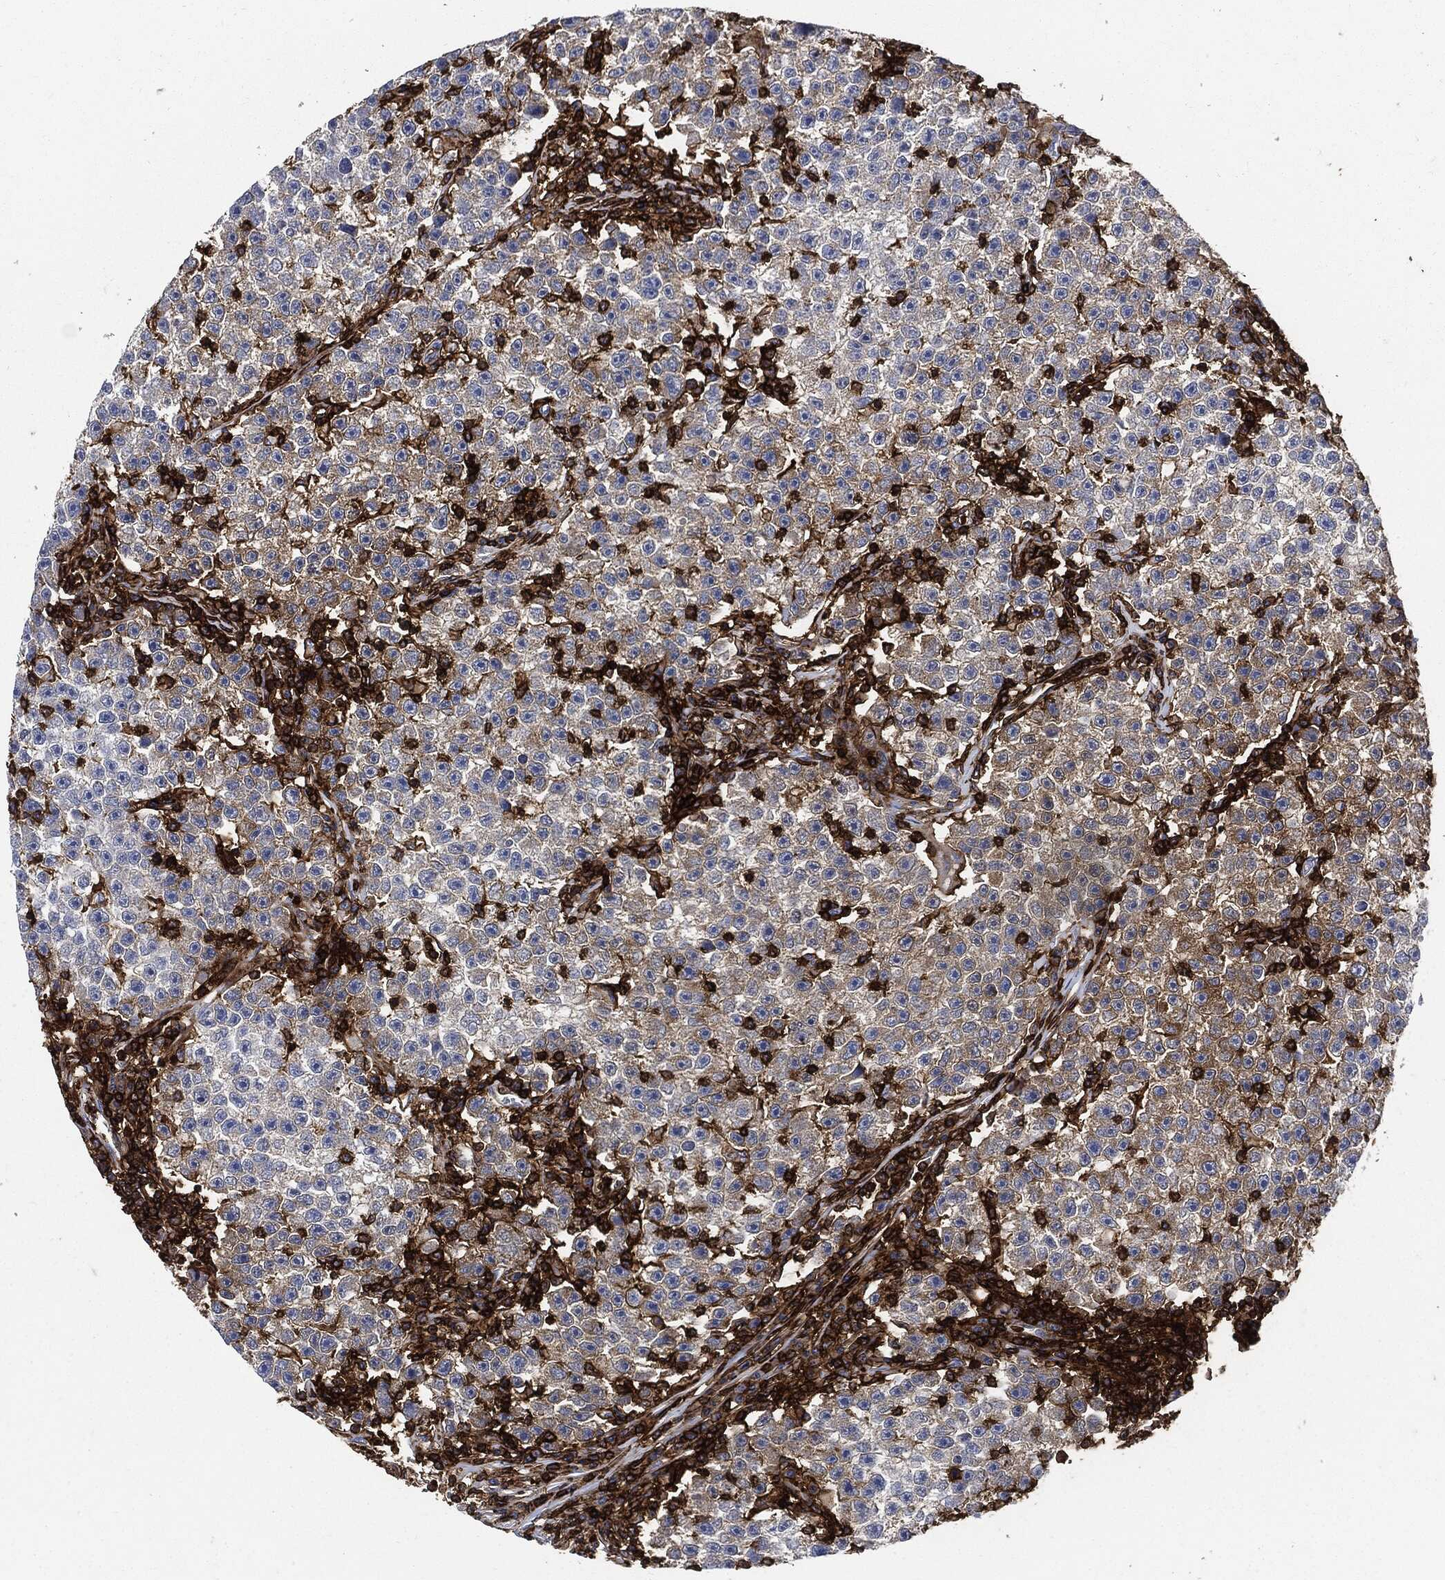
{"staining": {"intensity": "negative", "quantity": "none", "location": "none"}, "tissue": "testis cancer", "cell_type": "Tumor cells", "image_type": "cancer", "snomed": [{"axis": "morphology", "description": "Seminoma, NOS"}, {"axis": "topography", "description": "Testis"}], "caption": "High magnification brightfield microscopy of testis cancer (seminoma) stained with DAB (brown) and counterstained with hematoxylin (blue): tumor cells show no significant expression.", "gene": "PTPRC", "patient": {"sex": "male", "age": 22}}